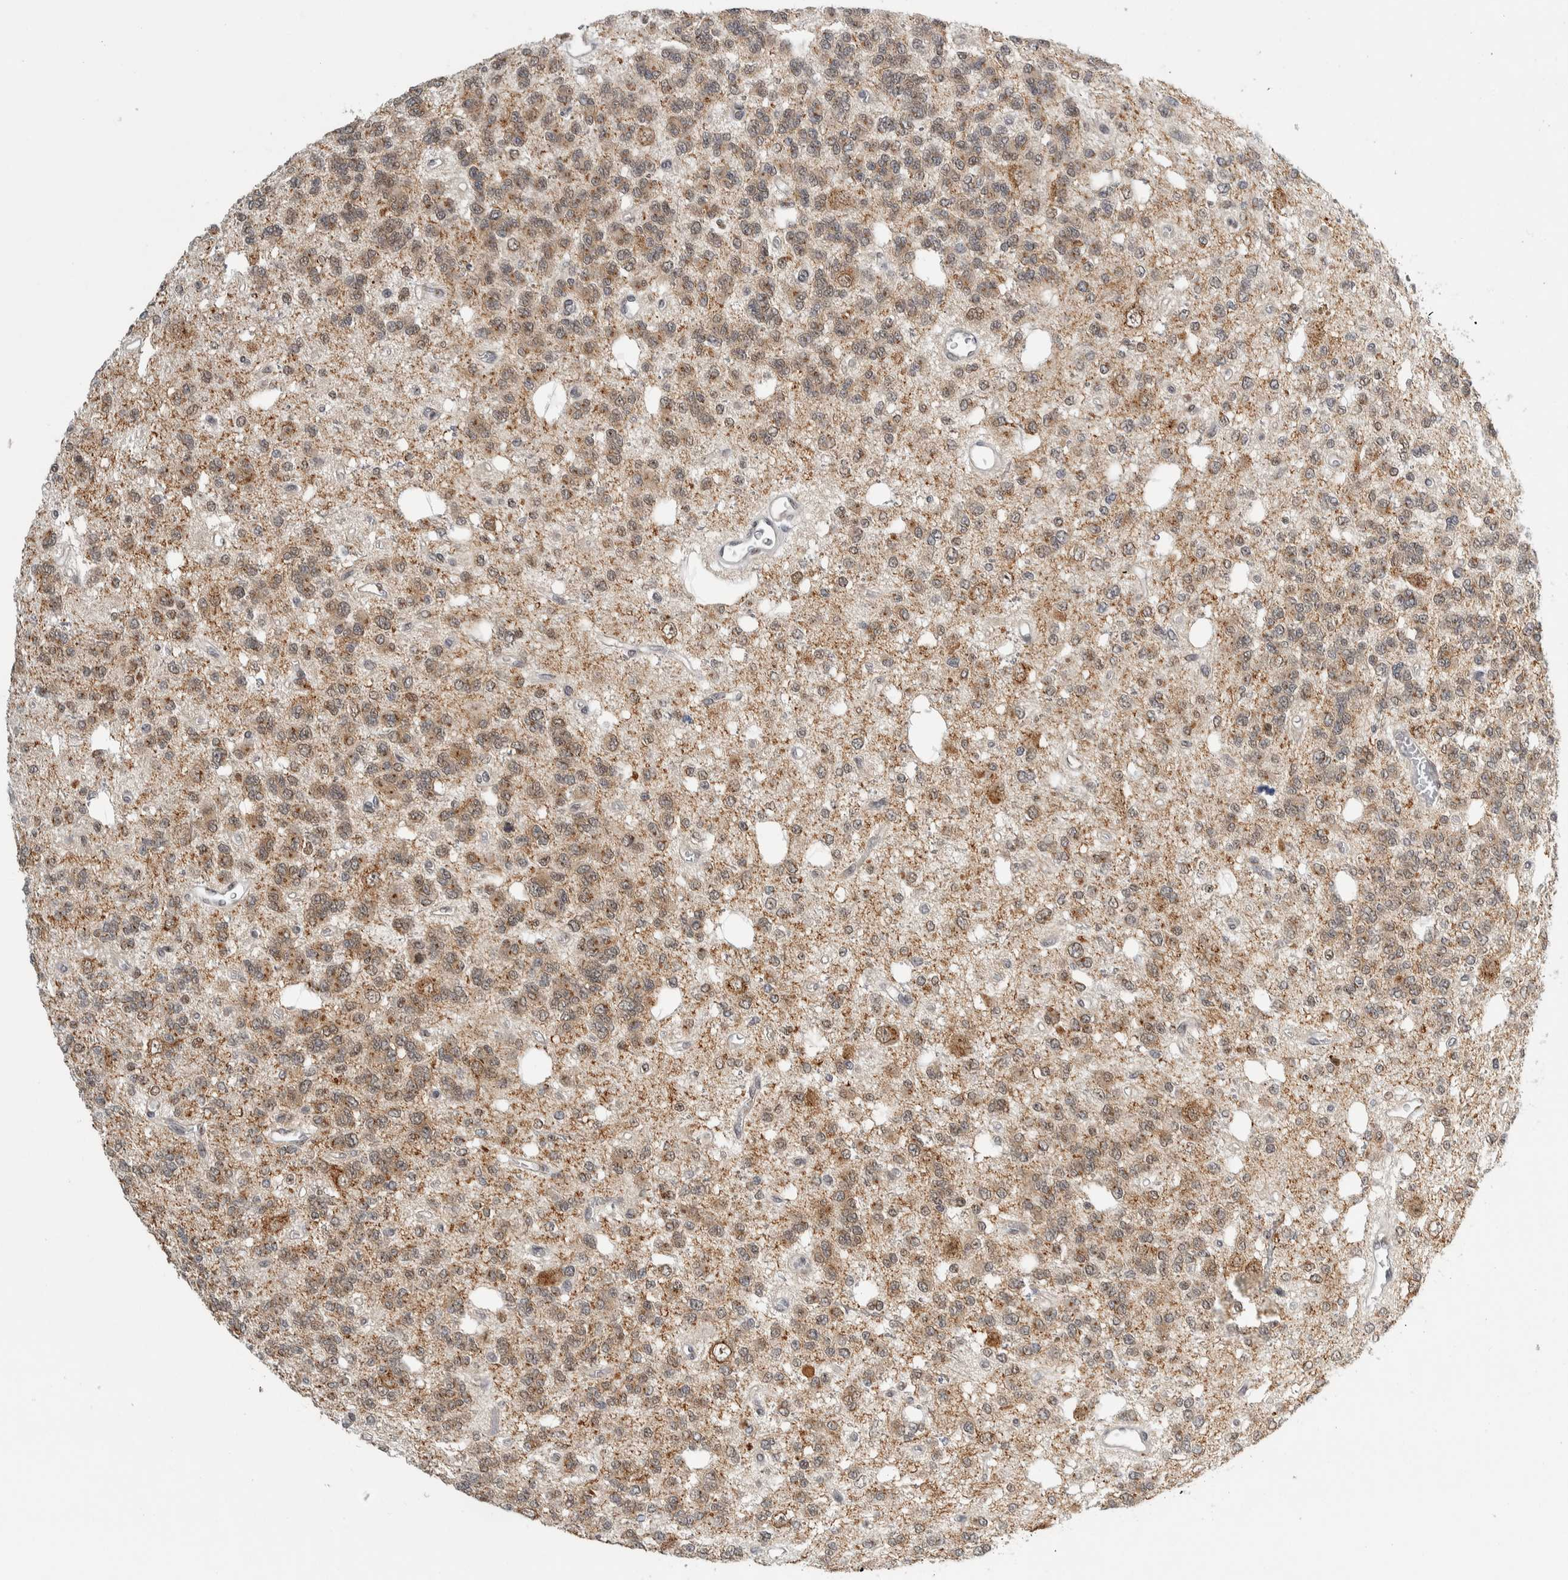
{"staining": {"intensity": "weak", "quantity": ">75%", "location": "cytoplasmic/membranous"}, "tissue": "glioma", "cell_type": "Tumor cells", "image_type": "cancer", "snomed": [{"axis": "morphology", "description": "Glioma, malignant, Low grade"}, {"axis": "topography", "description": "Brain"}], "caption": "IHC of malignant low-grade glioma displays low levels of weak cytoplasmic/membranous positivity in approximately >75% of tumor cells. The protein of interest is shown in brown color, while the nuclei are stained blue.", "gene": "ZMYND8", "patient": {"sex": "male", "age": 38}}